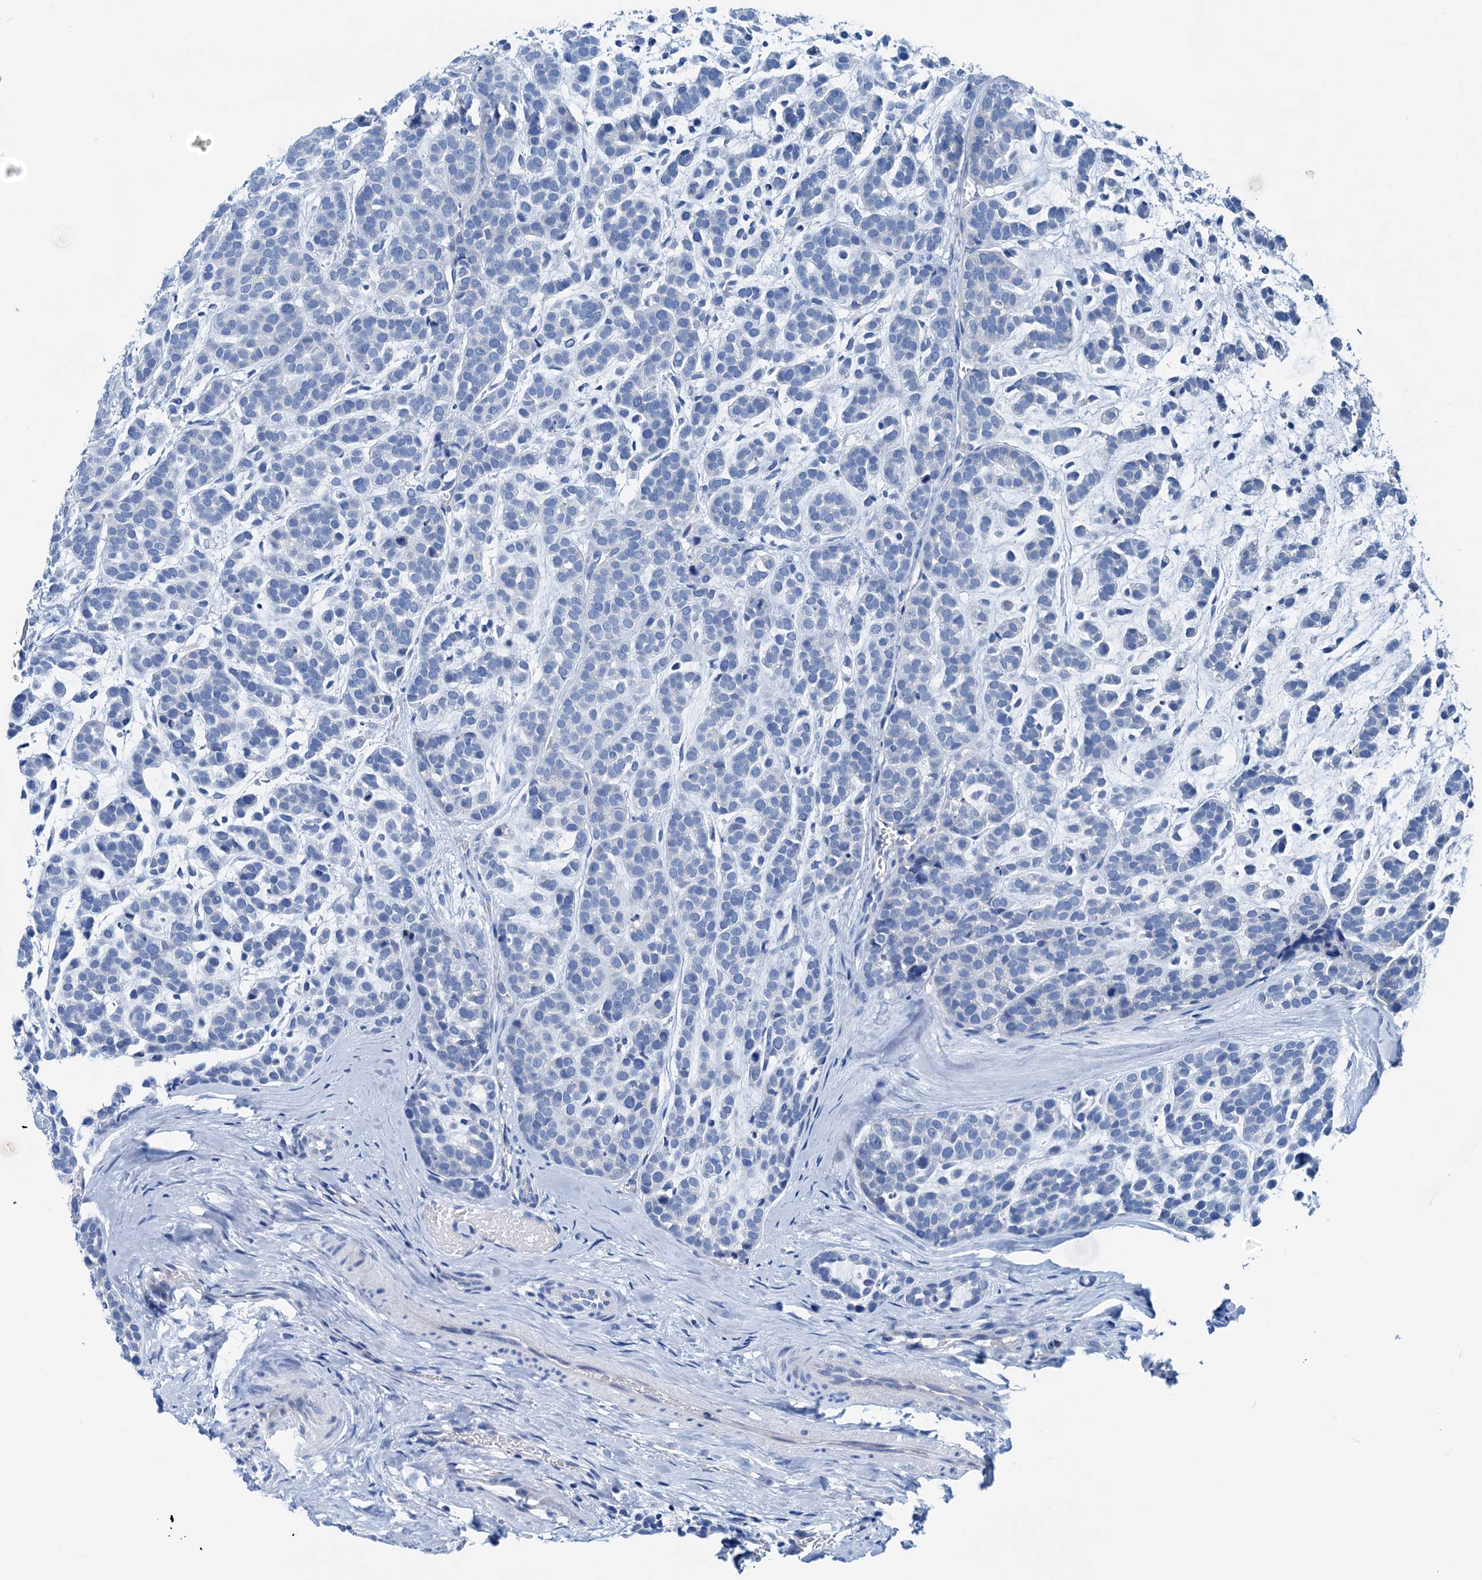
{"staining": {"intensity": "negative", "quantity": "none", "location": "none"}, "tissue": "head and neck cancer", "cell_type": "Tumor cells", "image_type": "cancer", "snomed": [{"axis": "morphology", "description": "Adenocarcinoma, NOS"}, {"axis": "morphology", "description": "Adenoma, NOS"}, {"axis": "topography", "description": "Head-Neck"}], "caption": "High power microscopy image of an immunohistochemistry image of head and neck cancer, revealing no significant positivity in tumor cells.", "gene": "KNDC1", "patient": {"sex": "female", "age": 55}}